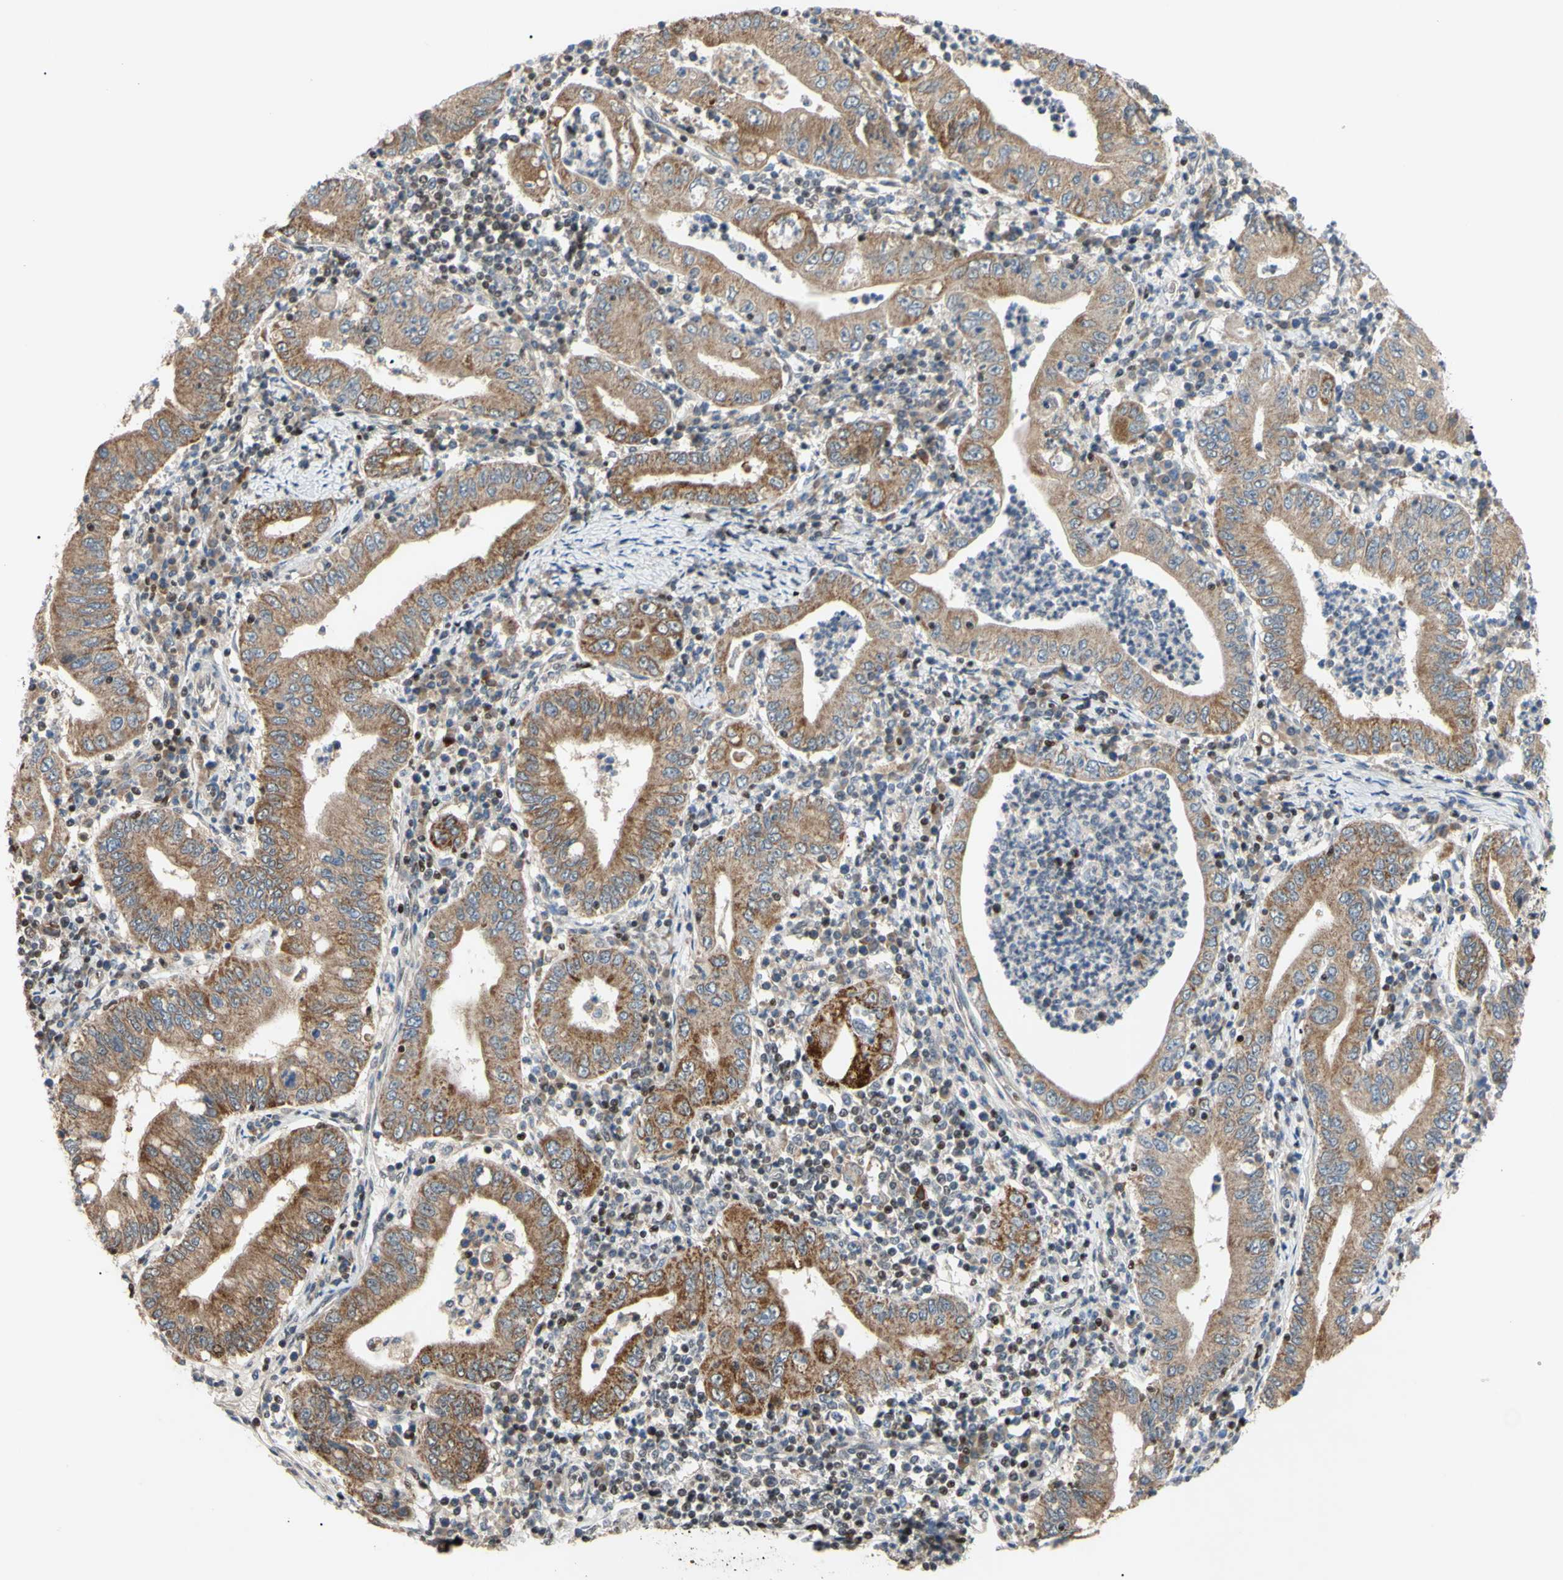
{"staining": {"intensity": "moderate", "quantity": ">75%", "location": "cytoplasmic/membranous"}, "tissue": "stomach cancer", "cell_type": "Tumor cells", "image_type": "cancer", "snomed": [{"axis": "morphology", "description": "Normal tissue, NOS"}, {"axis": "morphology", "description": "Adenocarcinoma, NOS"}, {"axis": "topography", "description": "Esophagus"}, {"axis": "topography", "description": "Stomach, upper"}, {"axis": "topography", "description": "Peripheral nerve tissue"}], "caption": "Immunohistochemical staining of stomach cancer displays medium levels of moderate cytoplasmic/membranous protein staining in approximately >75% of tumor cells. (DAB (3,3'-diaminobenzidine) IHC, brown staining for protein, blue staining for nuclei).", "gene": "SP4", "patient": {"sex": "male", "age": 62}}